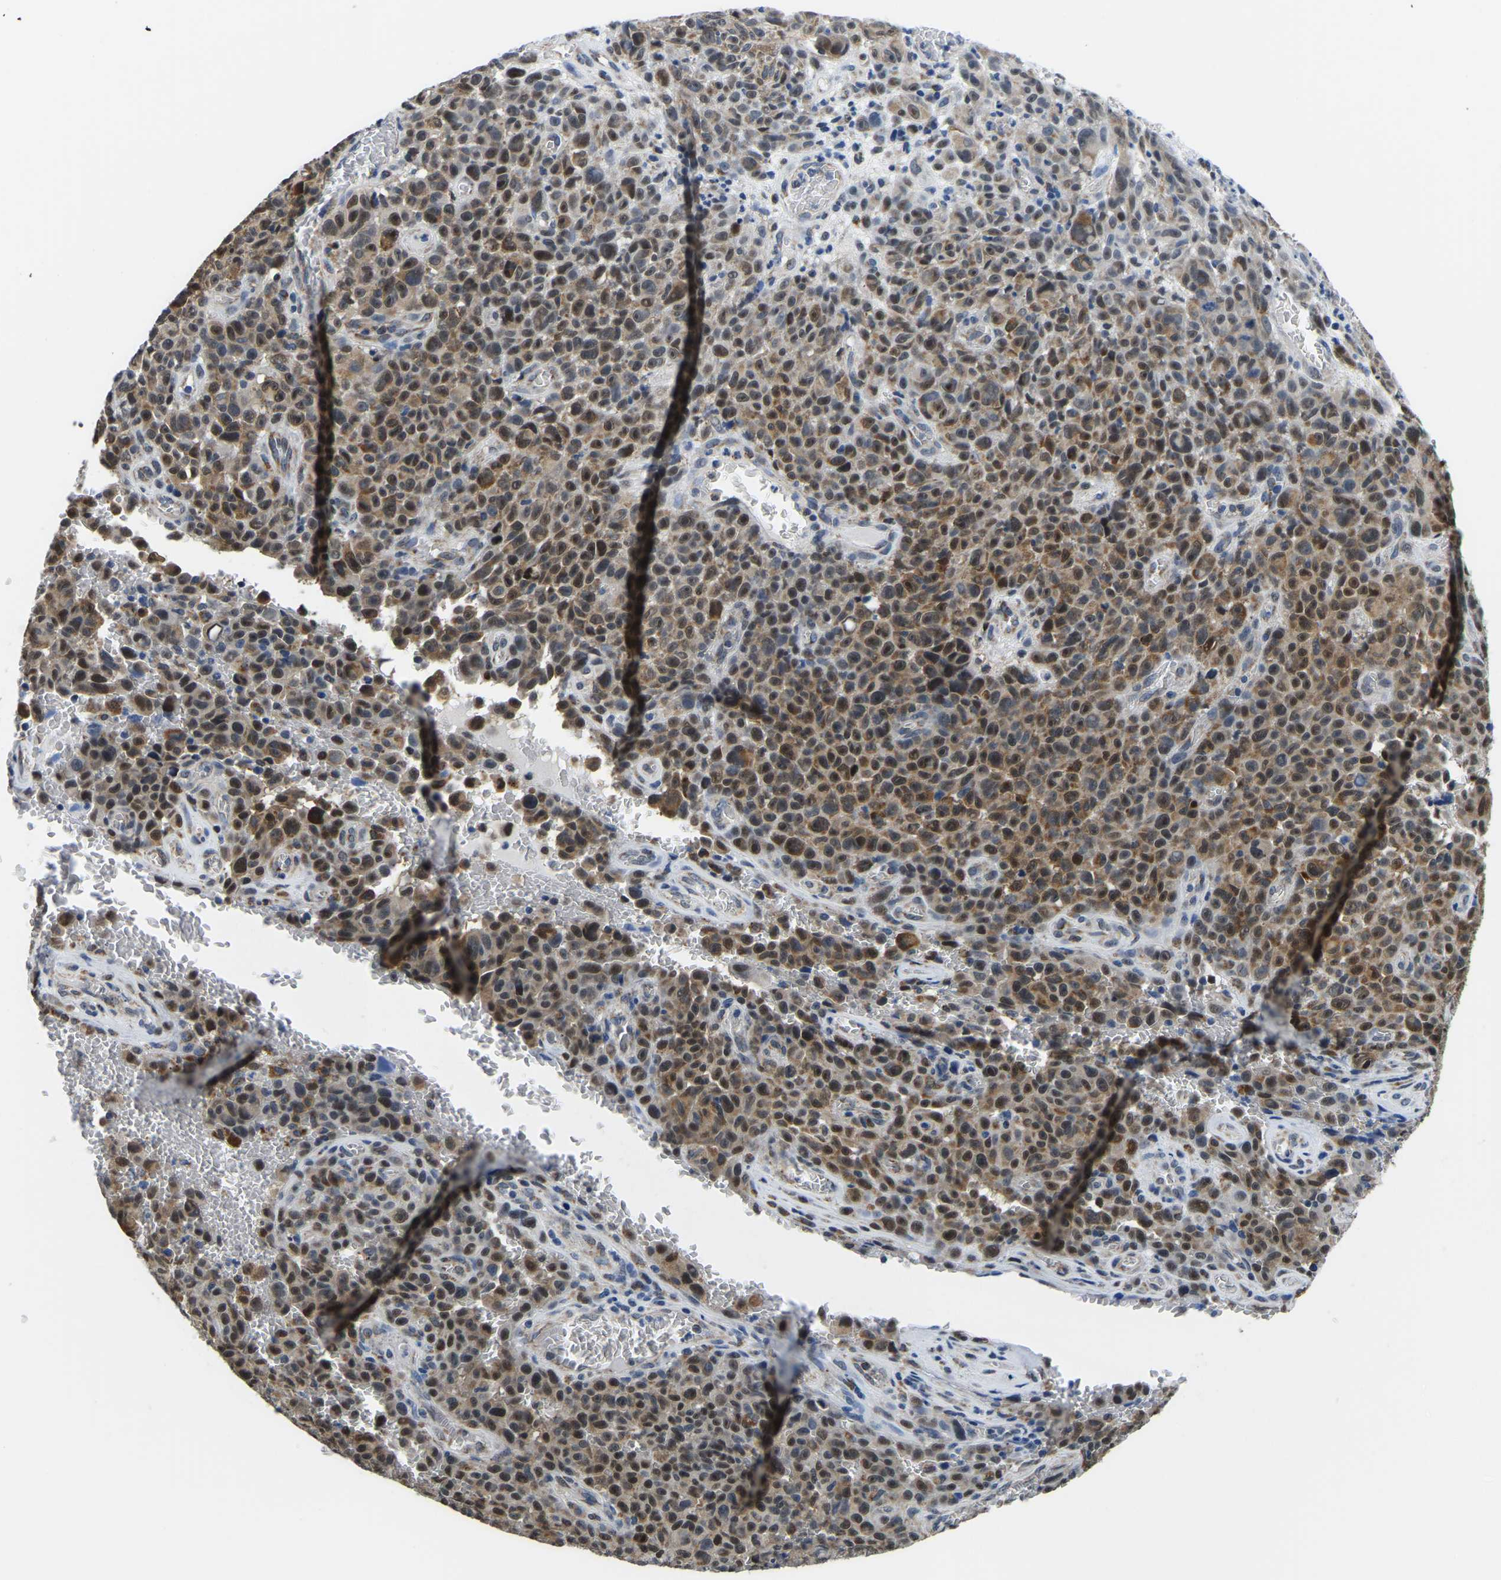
{"staining": {"intensity": "moderate", "quantity": ">75%", "location": "cytoplasmic/membranous,nuclear"}, "tissue": "melanoma", "cell_type": "Tumor cells", "image_type": "cancer", "snomed": [{"axis": "morphology", "description": "Malignant melanoma, NOS"}, {"axis": "topography", "description": "Skin"}], "caption": "Human malignant melanoma stained with a protein marker exhibits moderate staining in tumor cells.", "gene": "BNIP3L", "patient": {"sex": "female", "age": 82}}